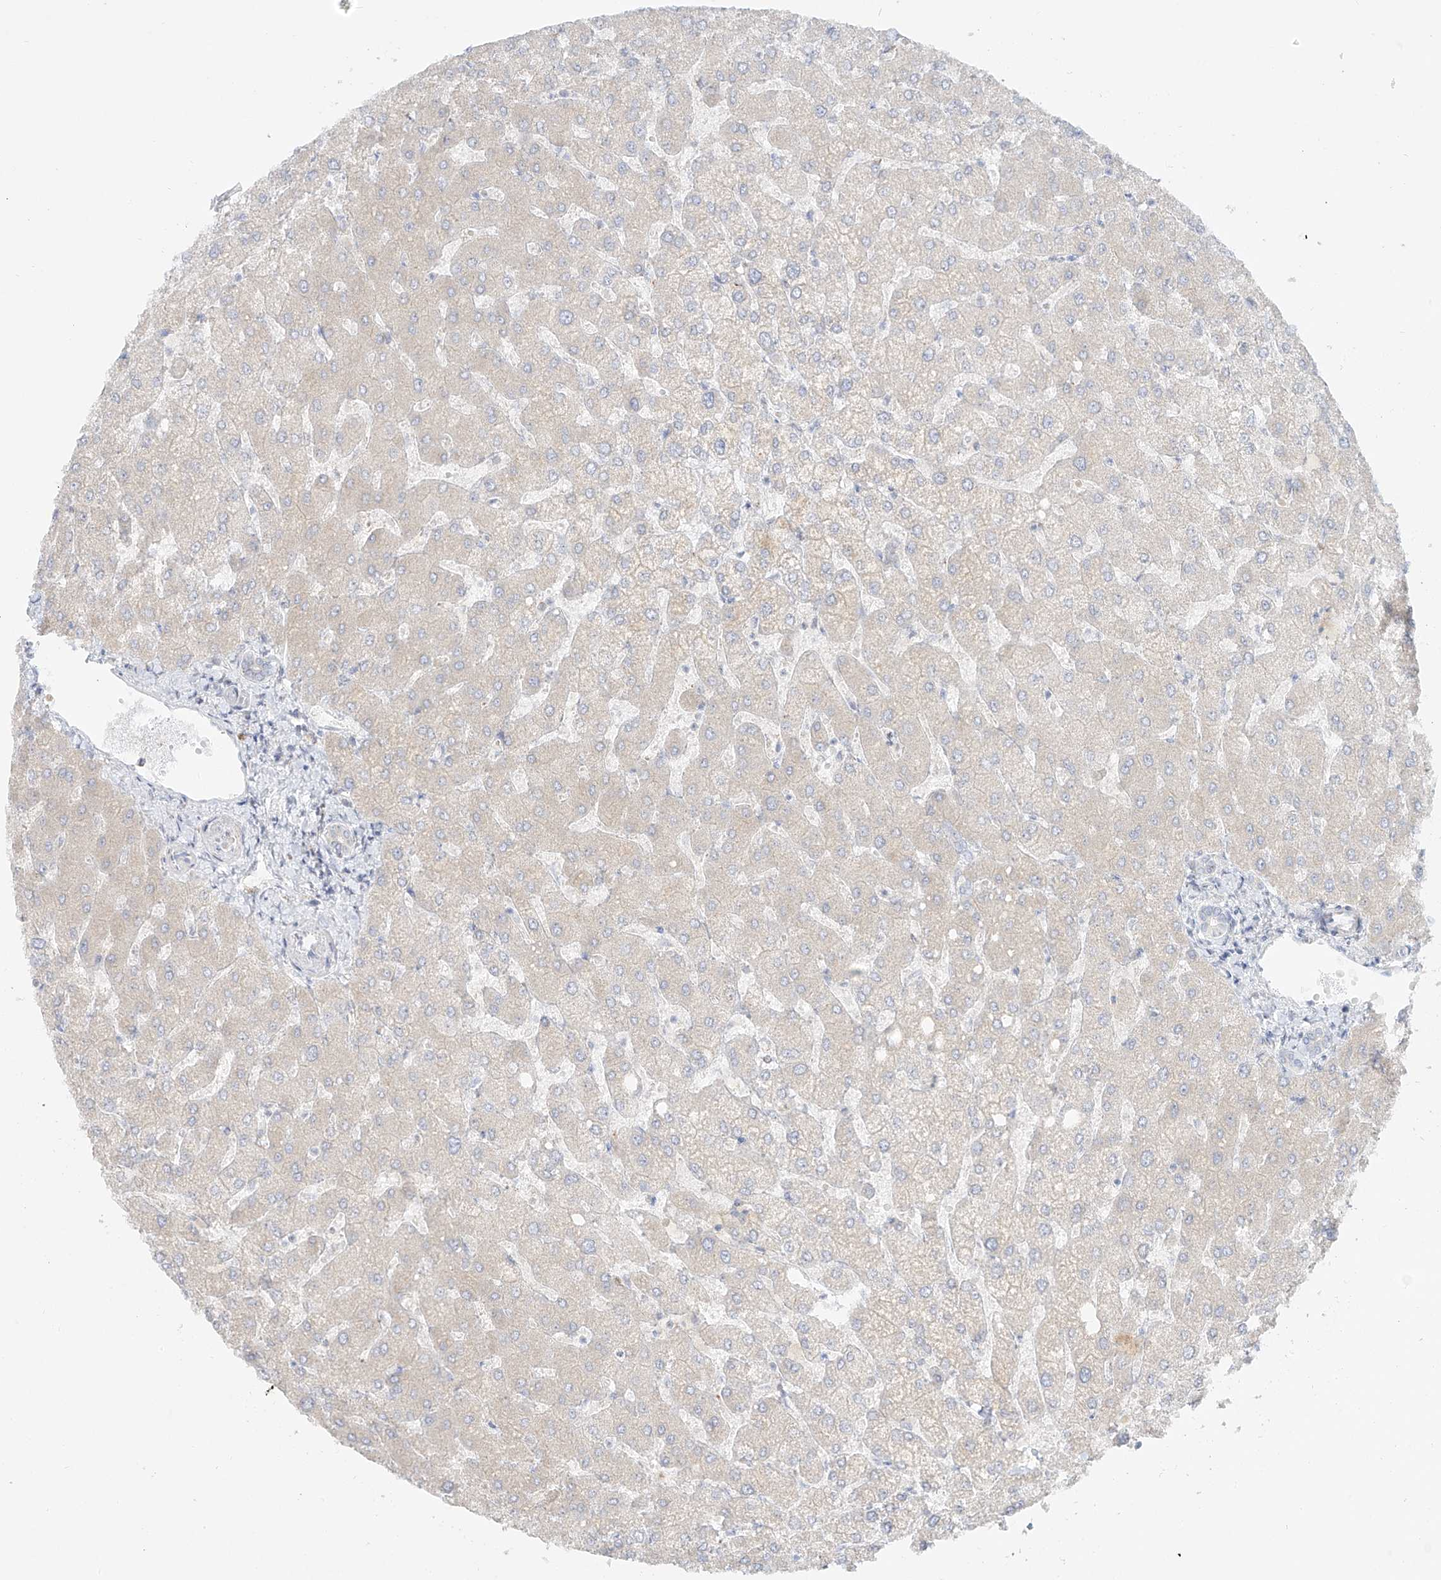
{"staining": {"intensity": "negative", "quantity": "none", "location": "none"}, "tissue": "liver", "cell_type": "Cholangiocytes", "image_type": "normal", "snomed": [{"axis": "morphology", "description": "Normal tissue, NOS"}, {"axis": "topography", "description": "Liver"}], "caption": "Benign liver was stained to show a protein in brown. There is no significant staining in cholangiocytes.", "gene": "BSDC1", "patient": {"sex": "female", "age": 54}}